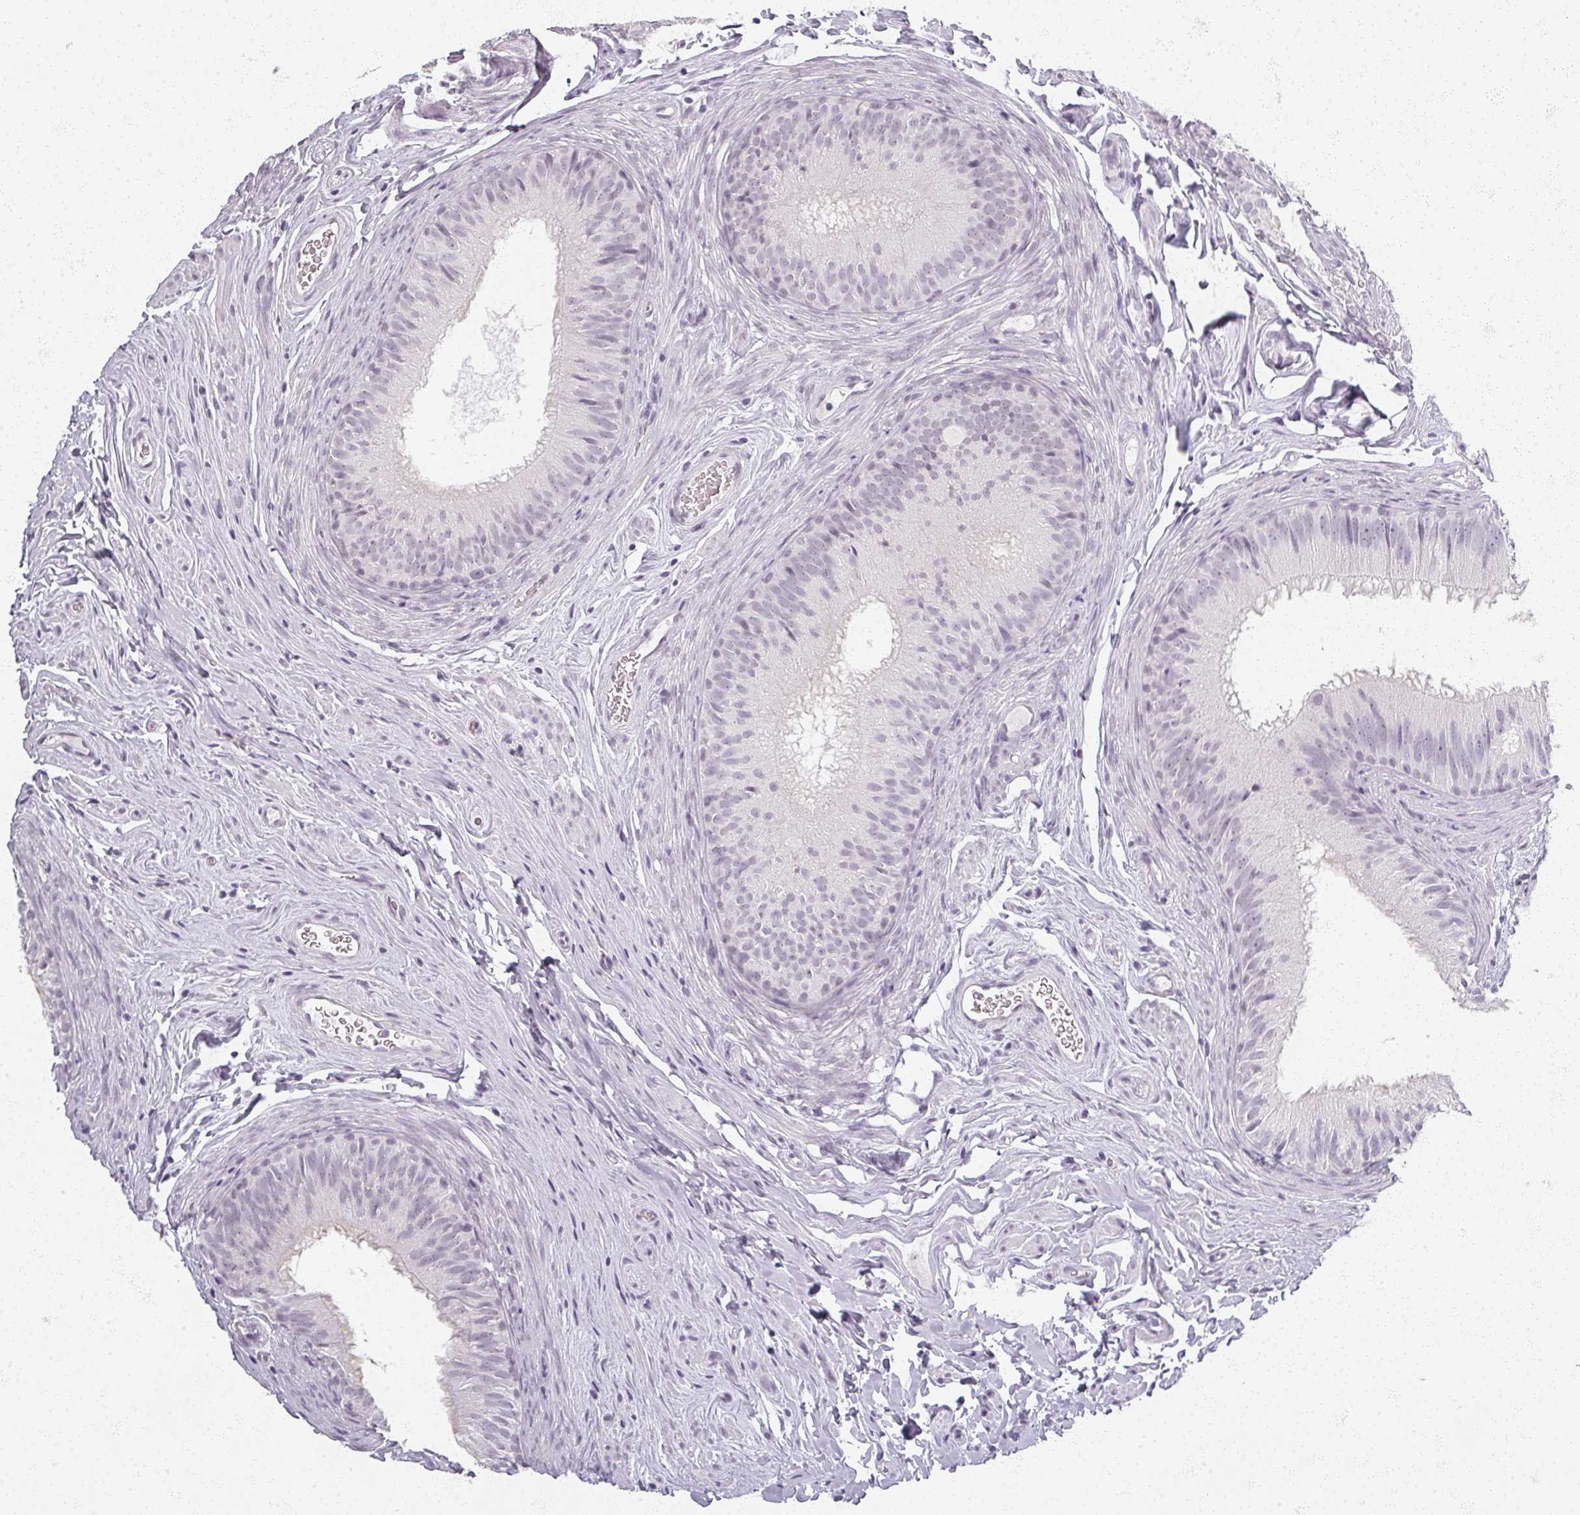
{"staining": {"intensity": "negative", "quantity": "none", "location": "none"}, "tissue": "epididymis", "cell_type": "Glandular cells", "image_type": "normal", "snomed": [{"axis": "morphology", "description": "Normal tissue, NOS"}, {"axis": "topography", "description": "Epididymis, spermatic cord, NOS"}], "caption": "This is a histopathology image of immunohistochemistry (IHC) staining of normal epididymis, which shows no staining in glandular cells.", "gene": "RFPL2", "patient": {"sex": "male", "age": 25}}